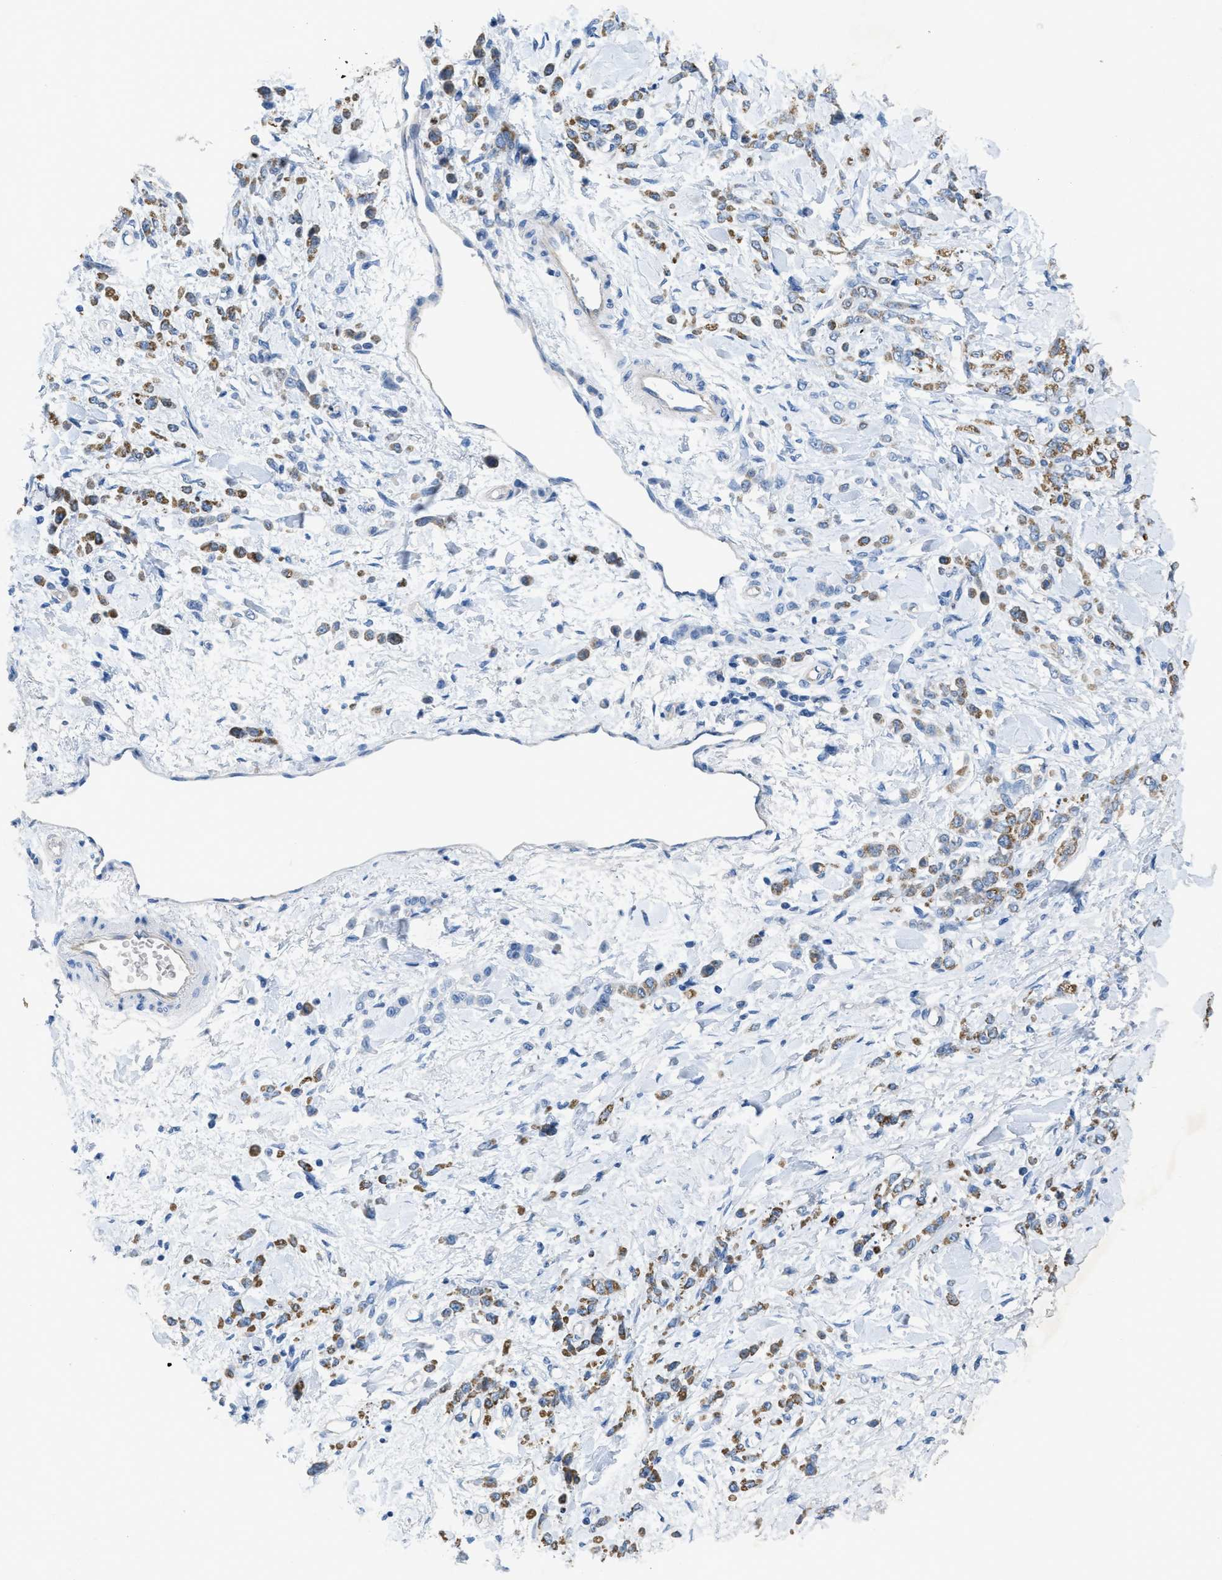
{"staining": {"intensity": "moderate", "quantity": "25%-75%", "location": "cytoplasmic/membranous"}, "tissue": "stomach cancer", "cell_type": "Tumor cells", "image_type": "cancer", "snomed": [{"axis": "morphology", "description": "Normal tissue, NOS"}, {"axis": "morphology", "description": "Adenocarcinoma, NOS"}, {"axis": "topography", "description": "Stomach"}], "caption": "Immunohistochemical staining of stomach cancer exhibits moderate cytoplasmic/membranous protein positivity in approximately 25%-75% of tumor cells.", "gene": "CRB3", "patient": {"sex": "male", "age": 82}}